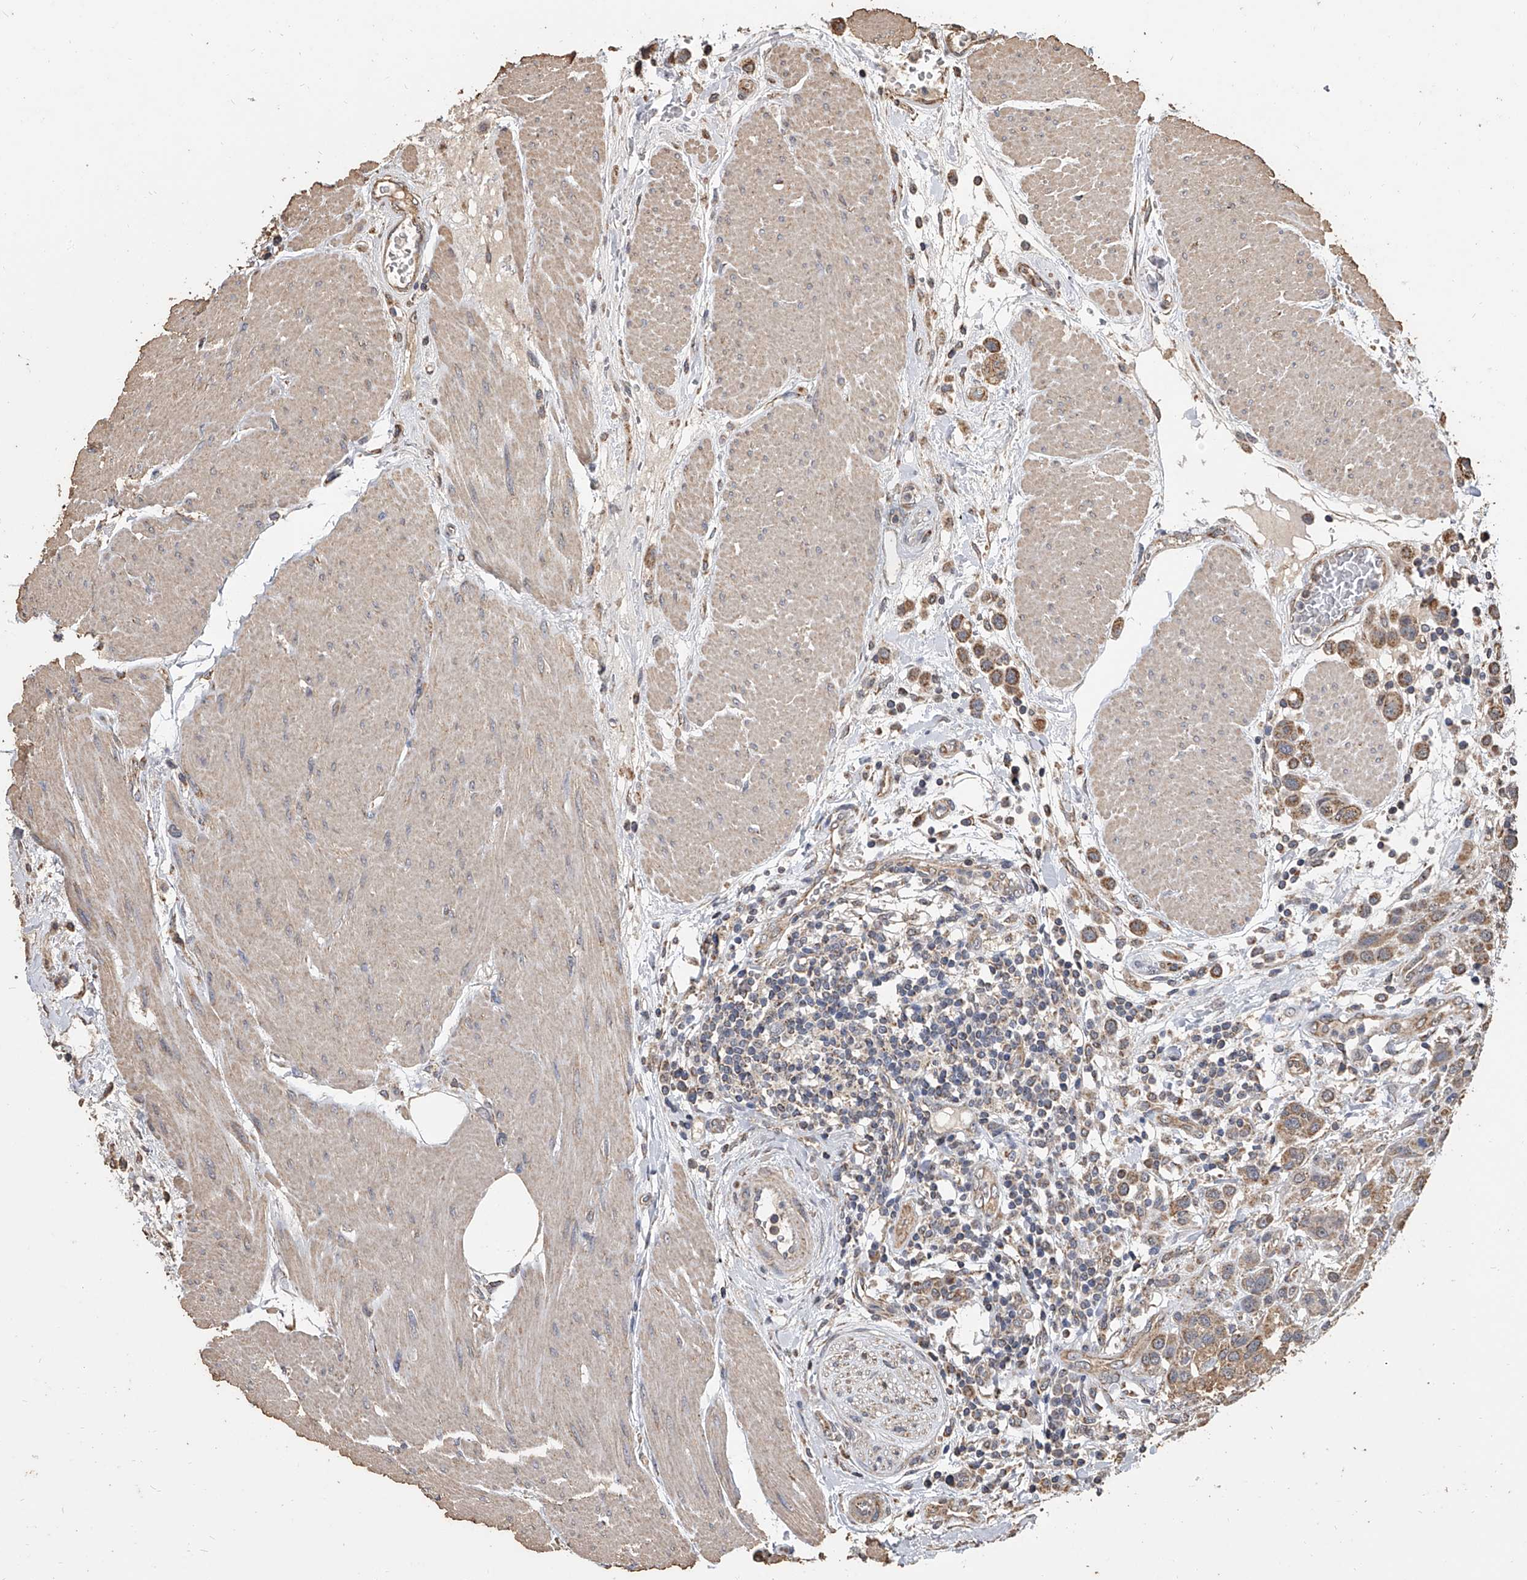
{"staining": {"intensity": "moderate", "quantity": ">75%", "location": "cytoplasmic/membranous"}, "tissue": "urothelial cancer", "cell_type": "Tumor cells", "image_type": "cancer", "snomed": [{"axis": "morphology", "description": "Urothelial carcinoma, High grade"}, {"axis": "topography", "description": "Urinary bladder"}], "caption": "Immunohistochemistry (IHC) of human urothelial carcinoma (high-grade) displays medium levels of moderate cytoplasmic/membranous staining in approximately >75% of tumor cells.", "gene": "MRPL28", "patient": {"sex": "male", "age": 50}}